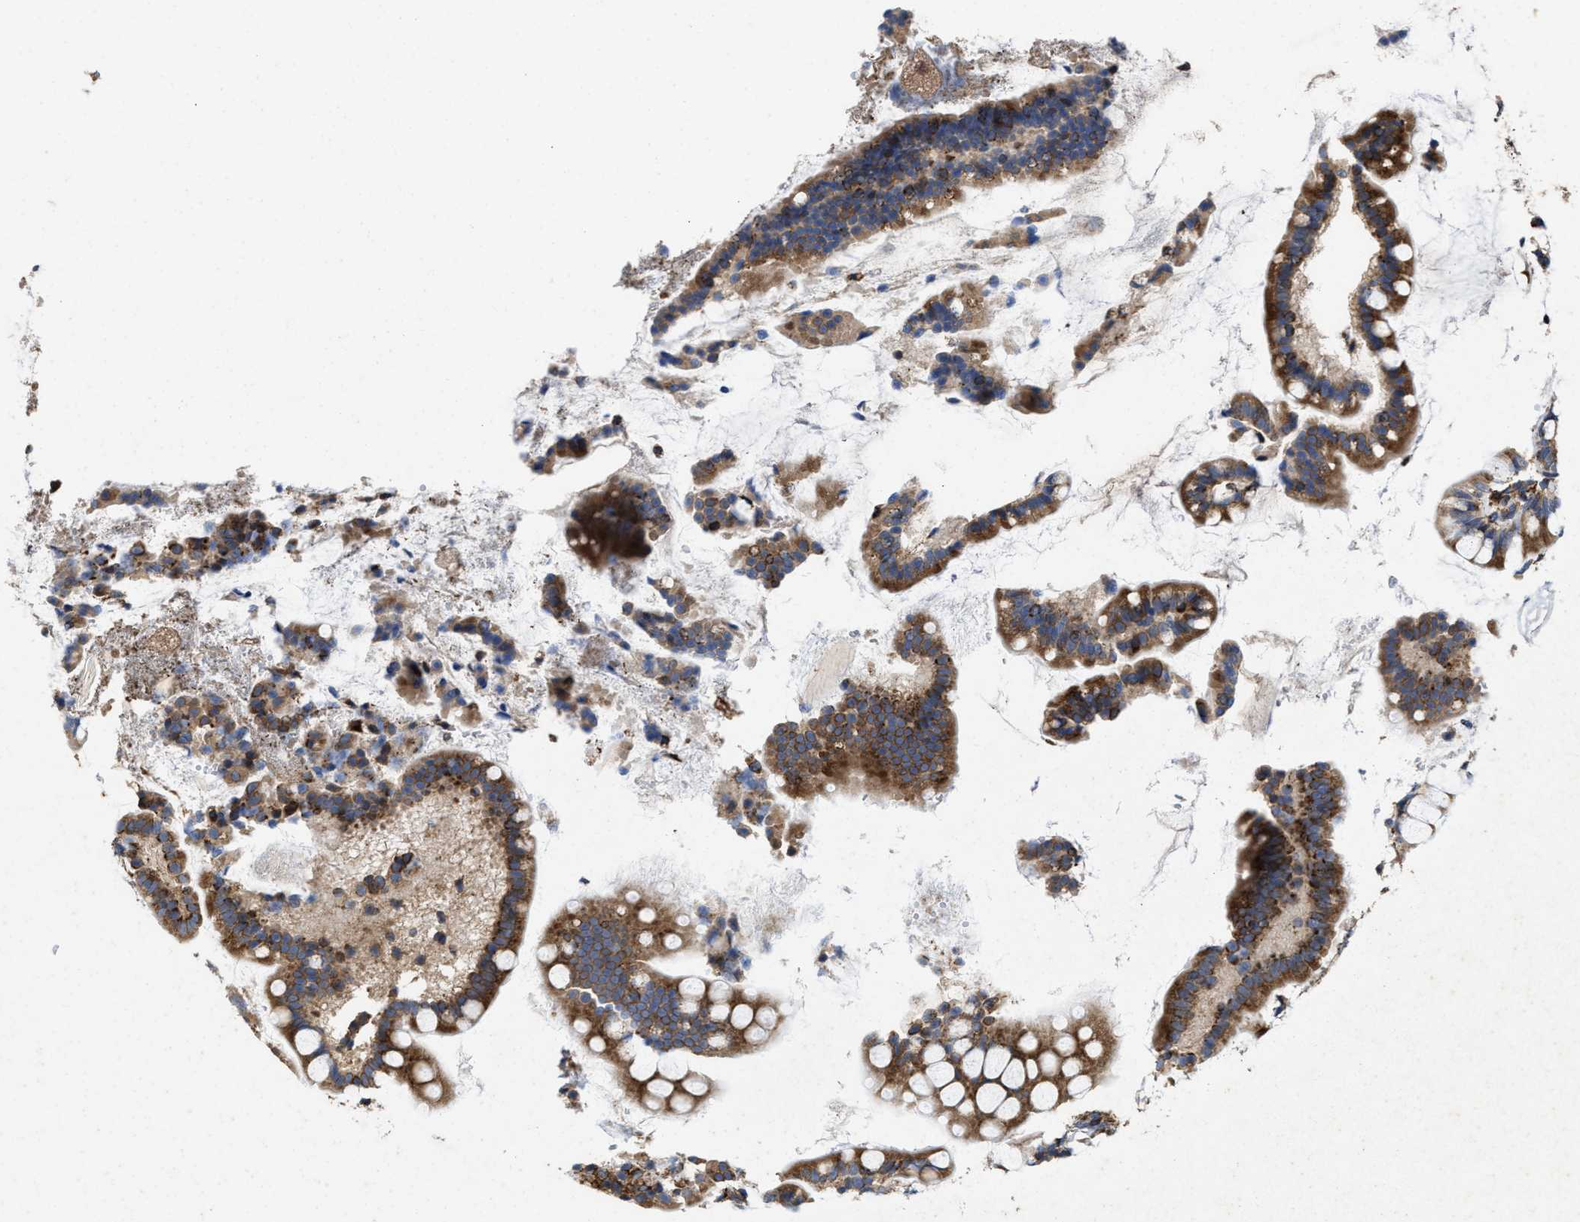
{"staining": {"intensity": "strong", "quantity": ">75%", "location": "cytoplasmic/membranous"}, "tissue": "small intestine", "cell_type": "Glandular cells", "image_type": "normal", "snomed": [{"axis": "morphology", "description": "Normal tissue, NOS"}, {"axis": "topography", "description": "Small intestine"}], "caption": "Immunohistochemical staining of normal small intestine displays strong cytoplasmic/membranous protein staining in approximately >75% of glandular cells. Using DAB (brown) and hematoxylin (blue) stains, captured at high magnification using brightfield microscopy.", "gene": "FGD3", "patient": {"sex": "female", "age": 84}}